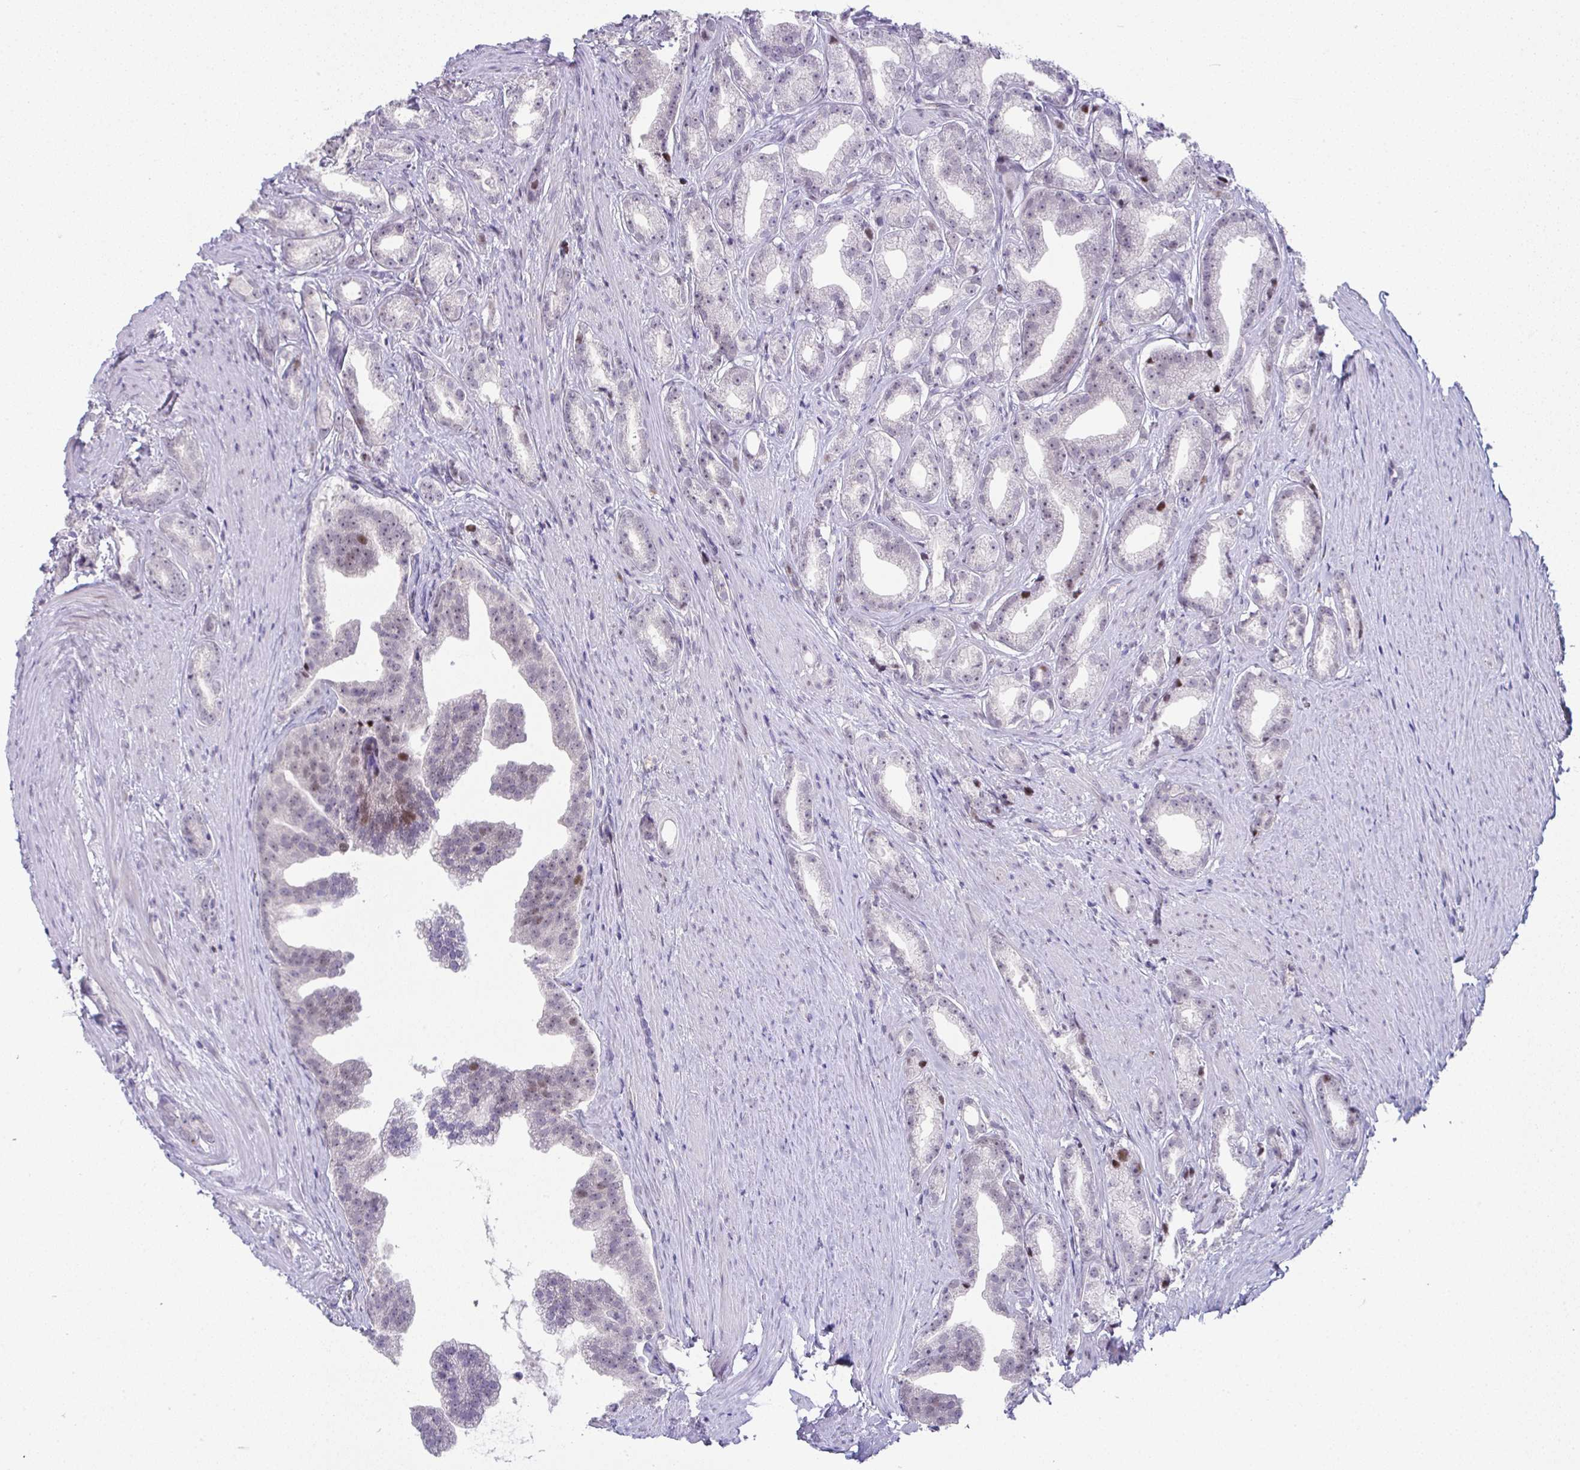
{"staining": {"intensity": "strong", "quantity": "<25%", "location": "nuclear"}, "tissue": "prostate cancer", "cell_type": "Tumor cells", "image_type": "cancer", "snomed": [{"axis": "morphology", "description": "Adenocarcinoma, Low grade"}, {"axis": "topography", "description": "Prostate"}], "caption": "Prostate low-grade adenocarcinoma stained with a brown dye shows strong nuclear positive positivity in about <25% of tumor cells.", "gene": "GALNT16", "patient": {"sex": "male", "age": 65}}